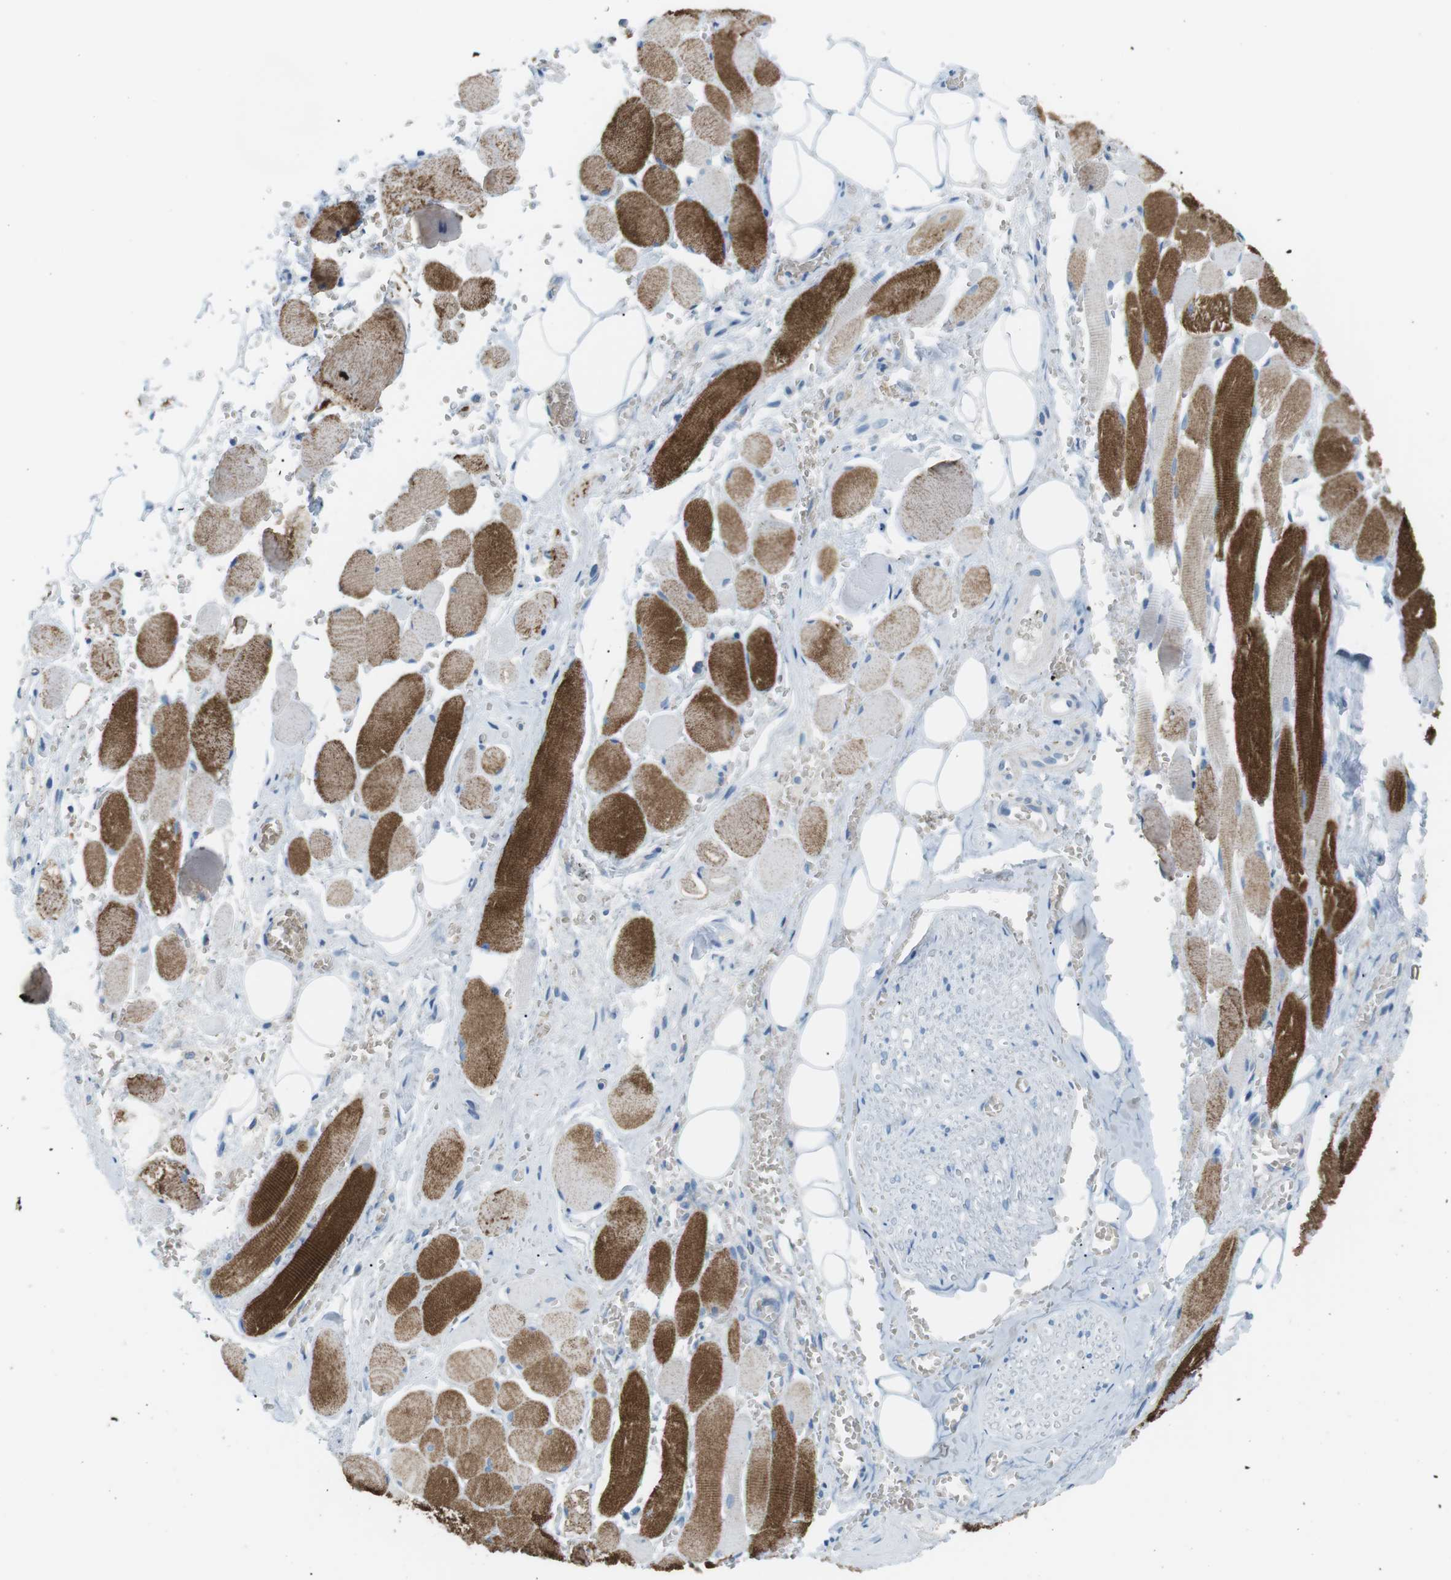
{"staining": {"intensity": "negative", "quantity": "none", "location": "none"}, "tissue": "adipose tissue", "cell_type": "Adipocytes", "image_type": "normal", "snomed": [{"axis": "morphology", "description": "Squamous cell carcinoma, NOS"}, {"axis": "topography", "description": "Oral tissue"}, {"axis": "topography", "description": "Head-Neck"}], "caption": "Adipocytes show no significant protein positivity in normal adipose tissue. The staining is performed using DAB (3,3'-diaminobenzidine) brown chromogen with nuclei counter-stained in using hematoxylin.", "gene": "VAMP1", "patient": {"sex": "female", "age": 50}}